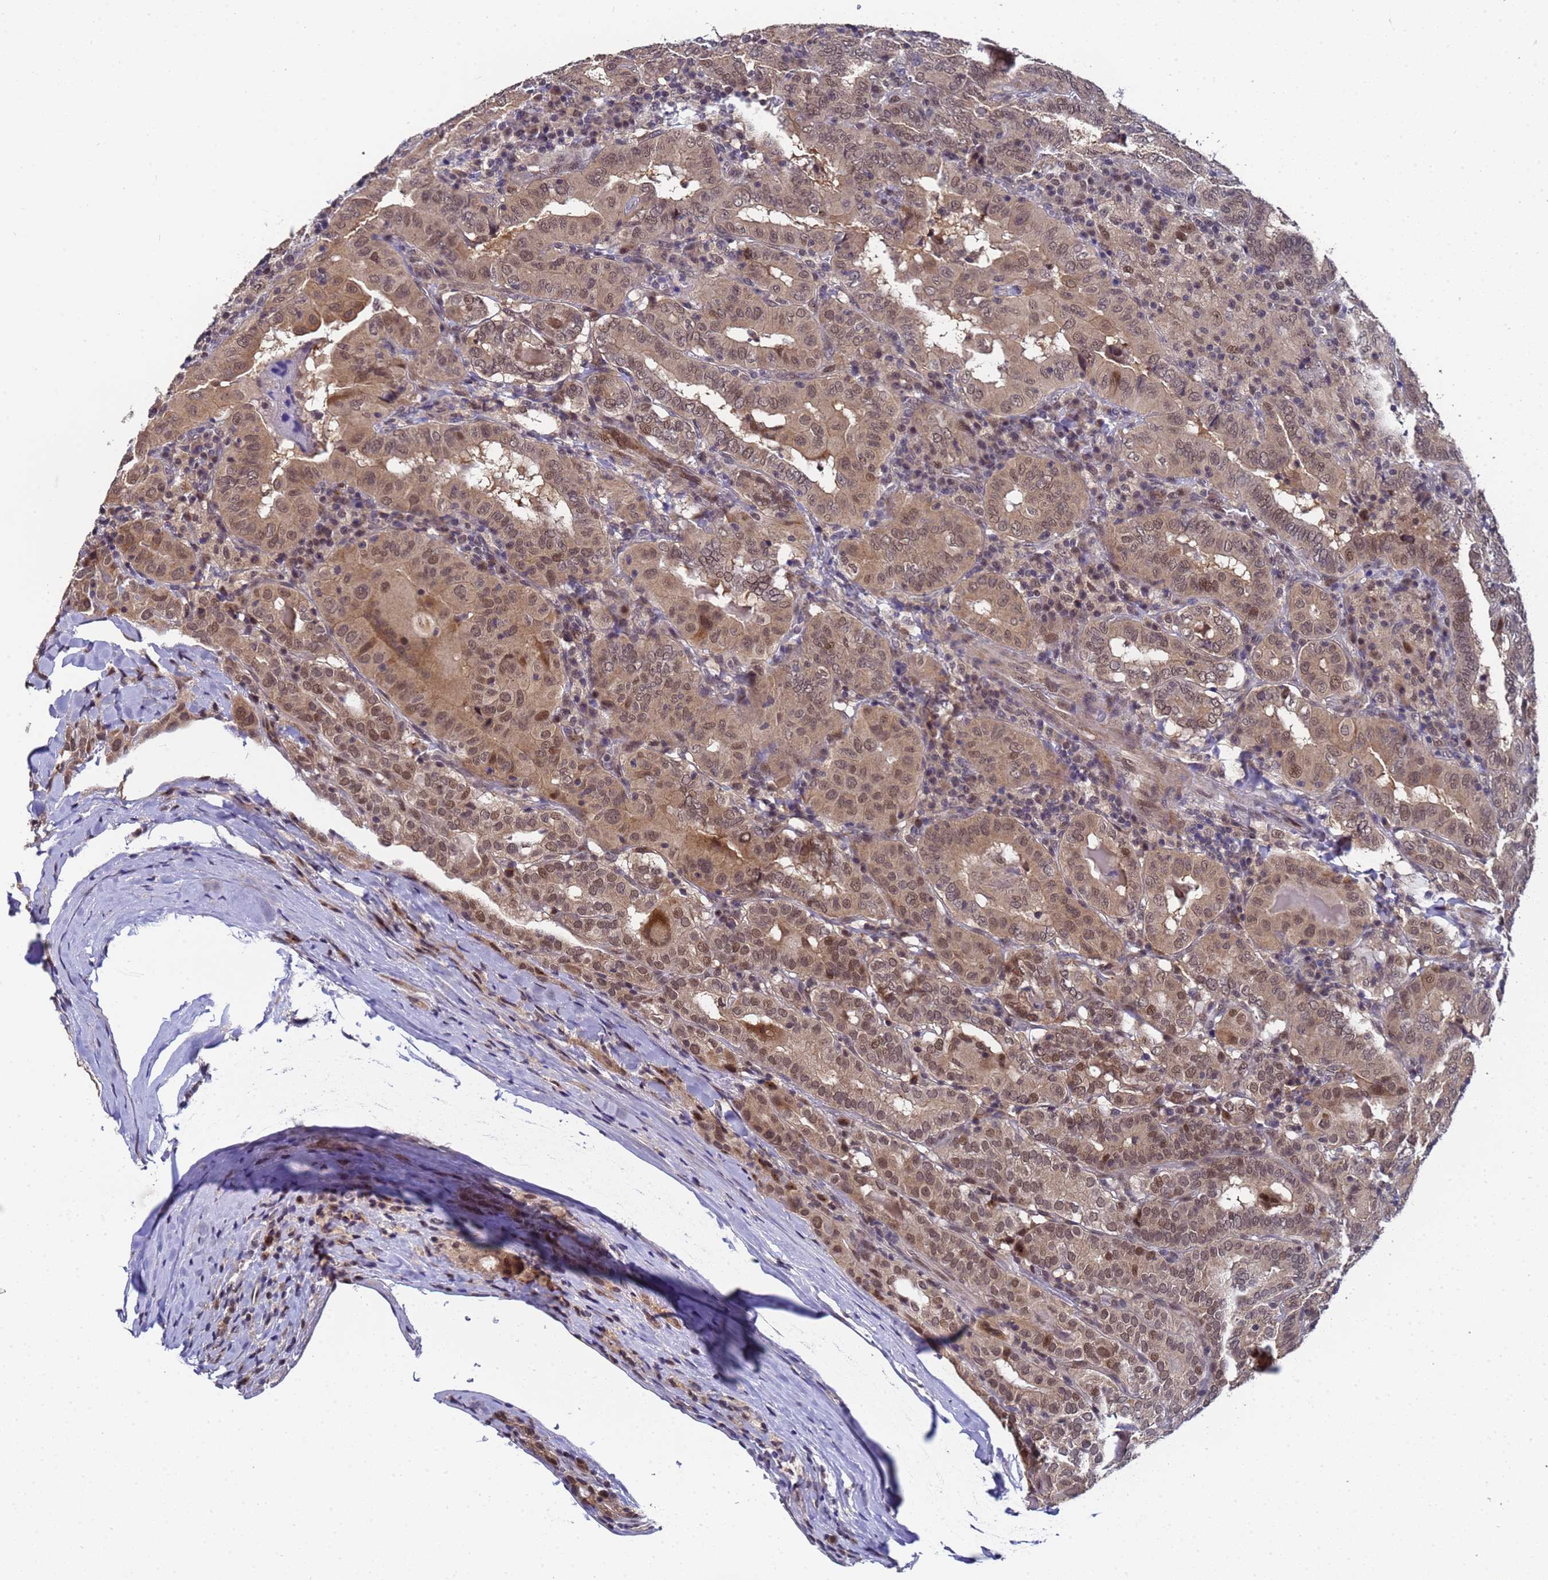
{"staining": {"intensity": "moderate", "quantity": ">75%", "location": "cytoplasmic/membranous,nuclear"}, "tissue": "thyroid cancer", "cell_type": "Tumor cells", "image_type": "cancer", "snomed": [{"axis": "morphology", "description": "Papillary adenocarcinoma, NOS"}, {"axis": "topography", "description": "Thyroid gland"}], "caption": "A high-resolution histopathology image shows immunohistochemistry (IHC) staining of papillary adenocarcinoma (thyroid), which shows moderate cytoplasmic/membranous and nuclear positivity in about >75% of tumor cells. (DAB (3,3'-diaminobenzidine) IHC, brown staining for protein, blue staining for nuclei).", "gene": "ANAPC13", "patient": {"sex": "female", "age": 72}}